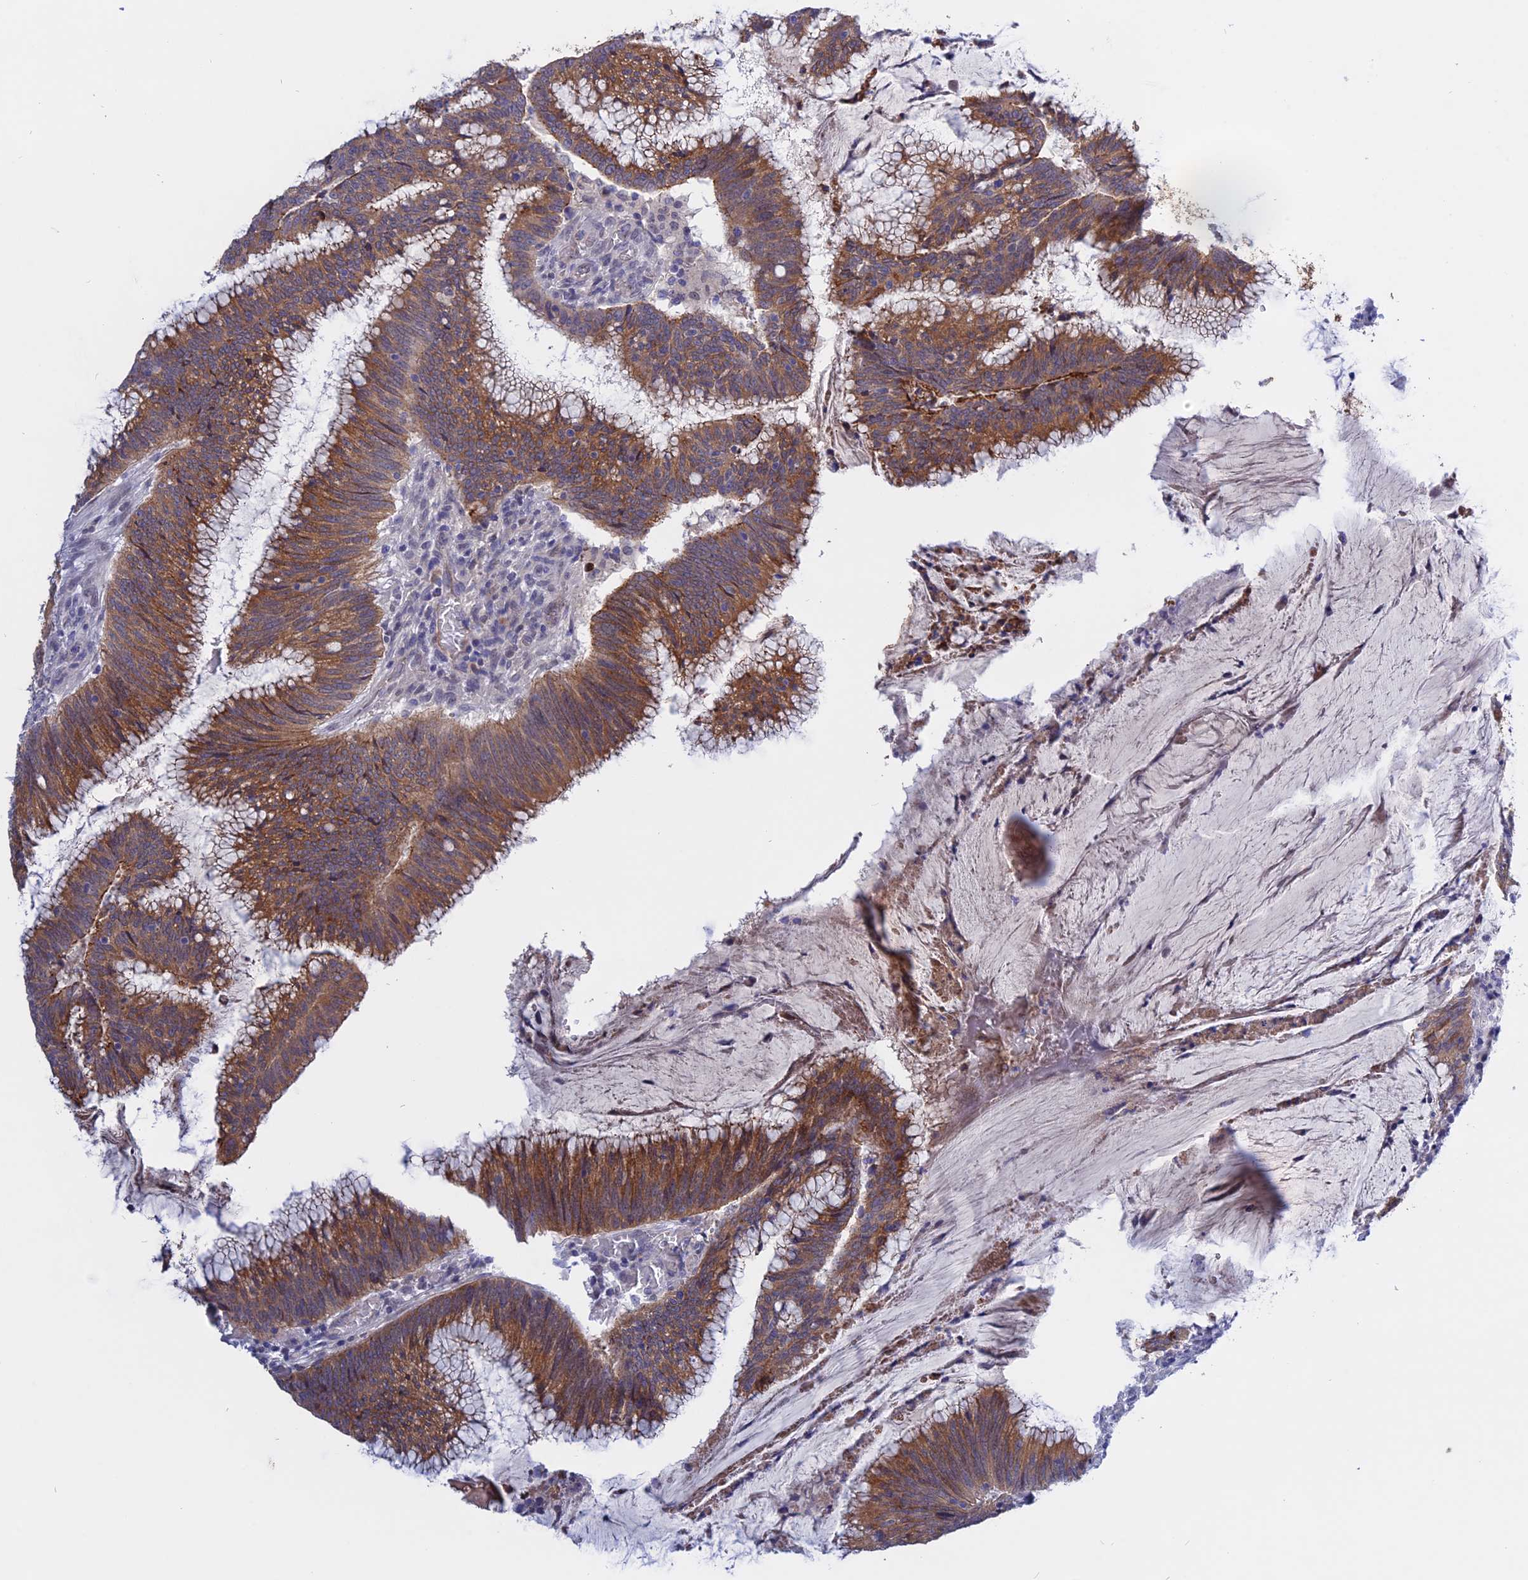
{"staining": {"intensity": "moderate", "quantity": ">75%", "location": "cytoplasmic/membranous"}, "tissue": "colorectal cancer", "cell_type": "Tumor cells", "image_type": "cancer", "snomed": [{"axis": "morphology", "description": "Adenocarcinoma, NOS"}, {"axis": "topography", "description": "Rectum"}], "caption": "Immunohistochemistry (IHC) of colorectal cancer exhibits medium levels of moderate cytoplasmic/membranous expression in approximately >75% of tumor cells.", "gene": "GK5", "patient": {"sex": "female", "age": 77}}